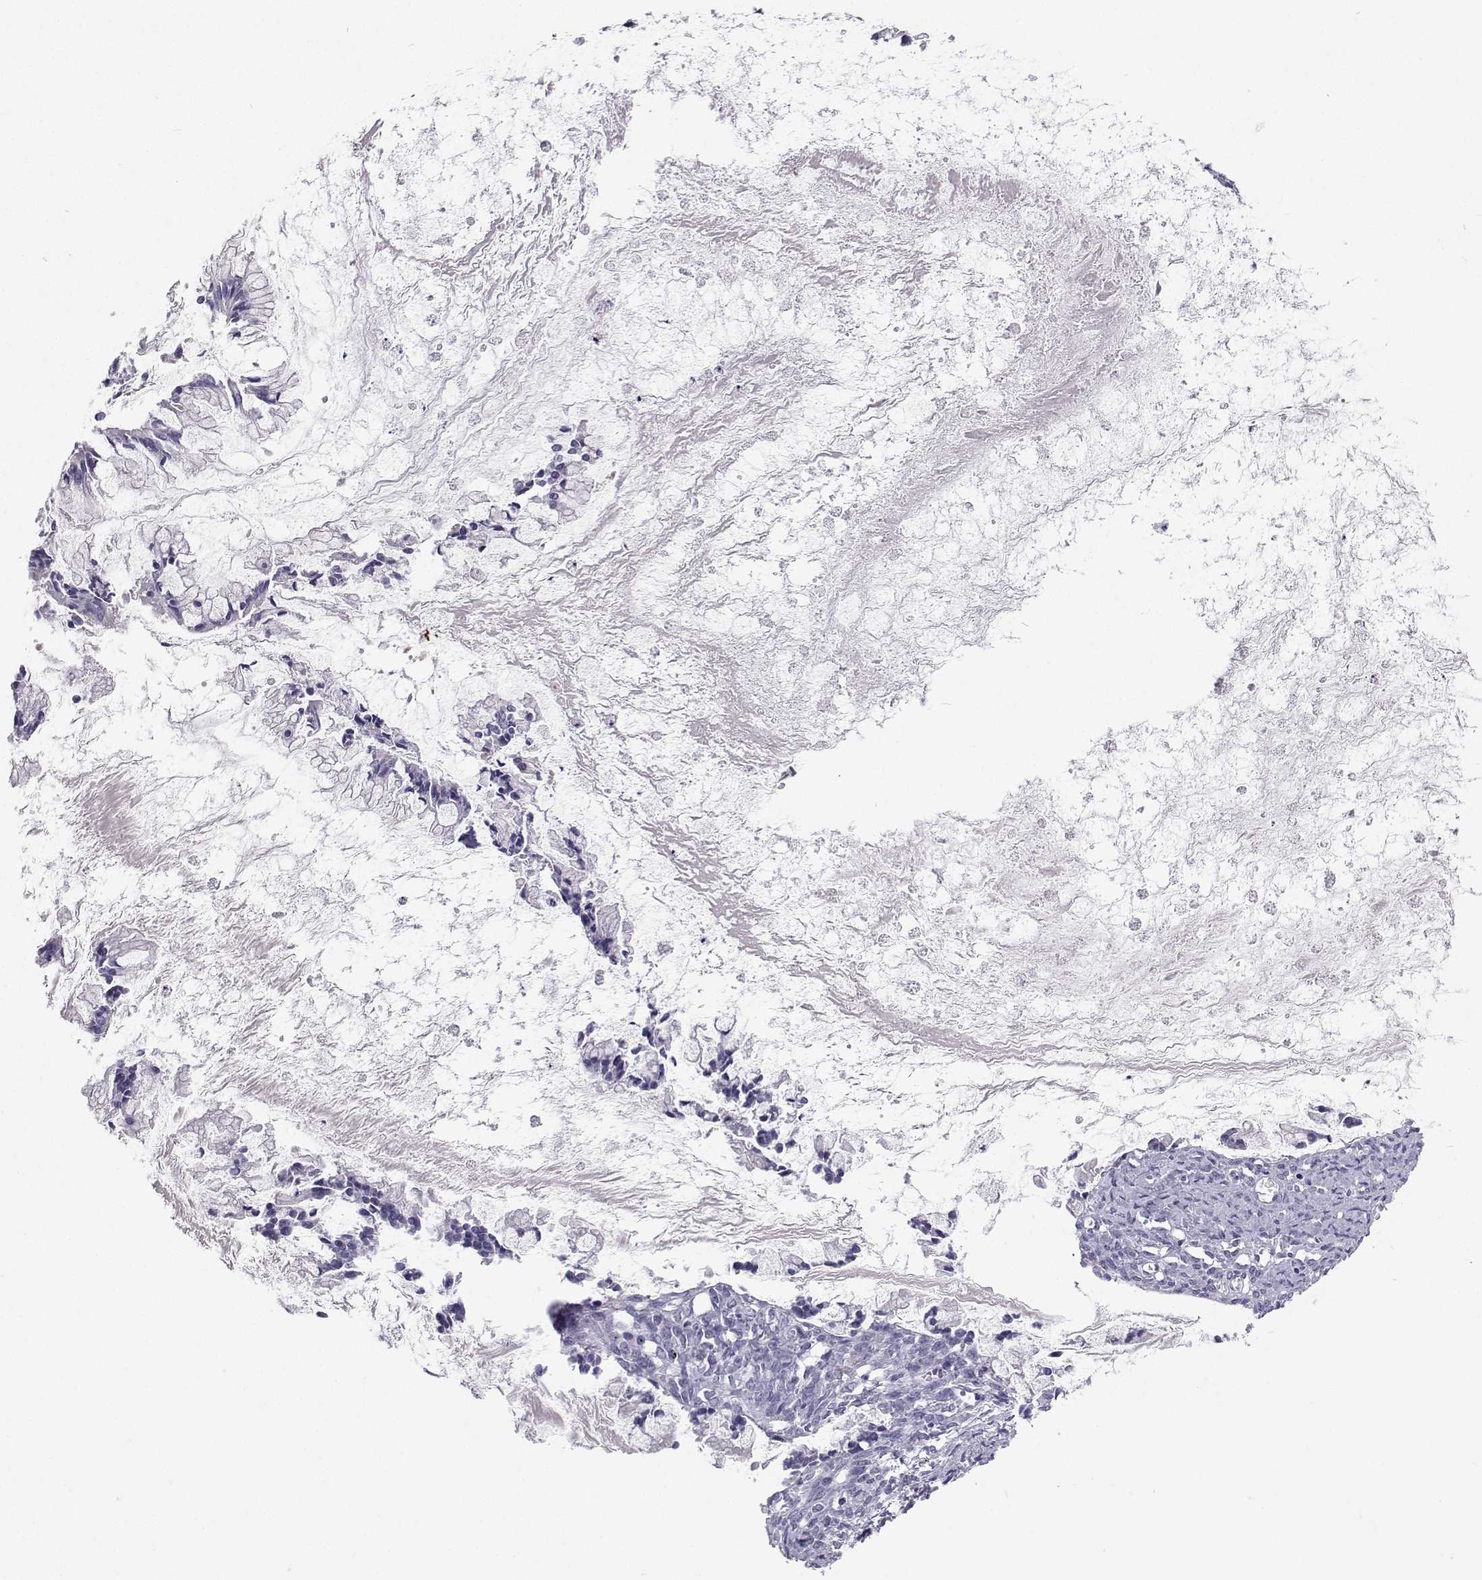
{"staining": {"intensity": "negative", "quantity": "none", "location": "none"}, "tissue": "ovarian cancer", "cell_type": "Tumor cells", "image_type": "cancer", "snomed": [{"axis": "morphology", "description": "Cystadenocarcinoma, mucinous, NOS"}, {"axis": "topography", "description": "Ovary"}], "caption": "The IHC histopathology image has no significant positivity in tumor cells of ovarian cancer tissue.", "gene": "GALM", "patient": {"sex": "female", "age": 67}}